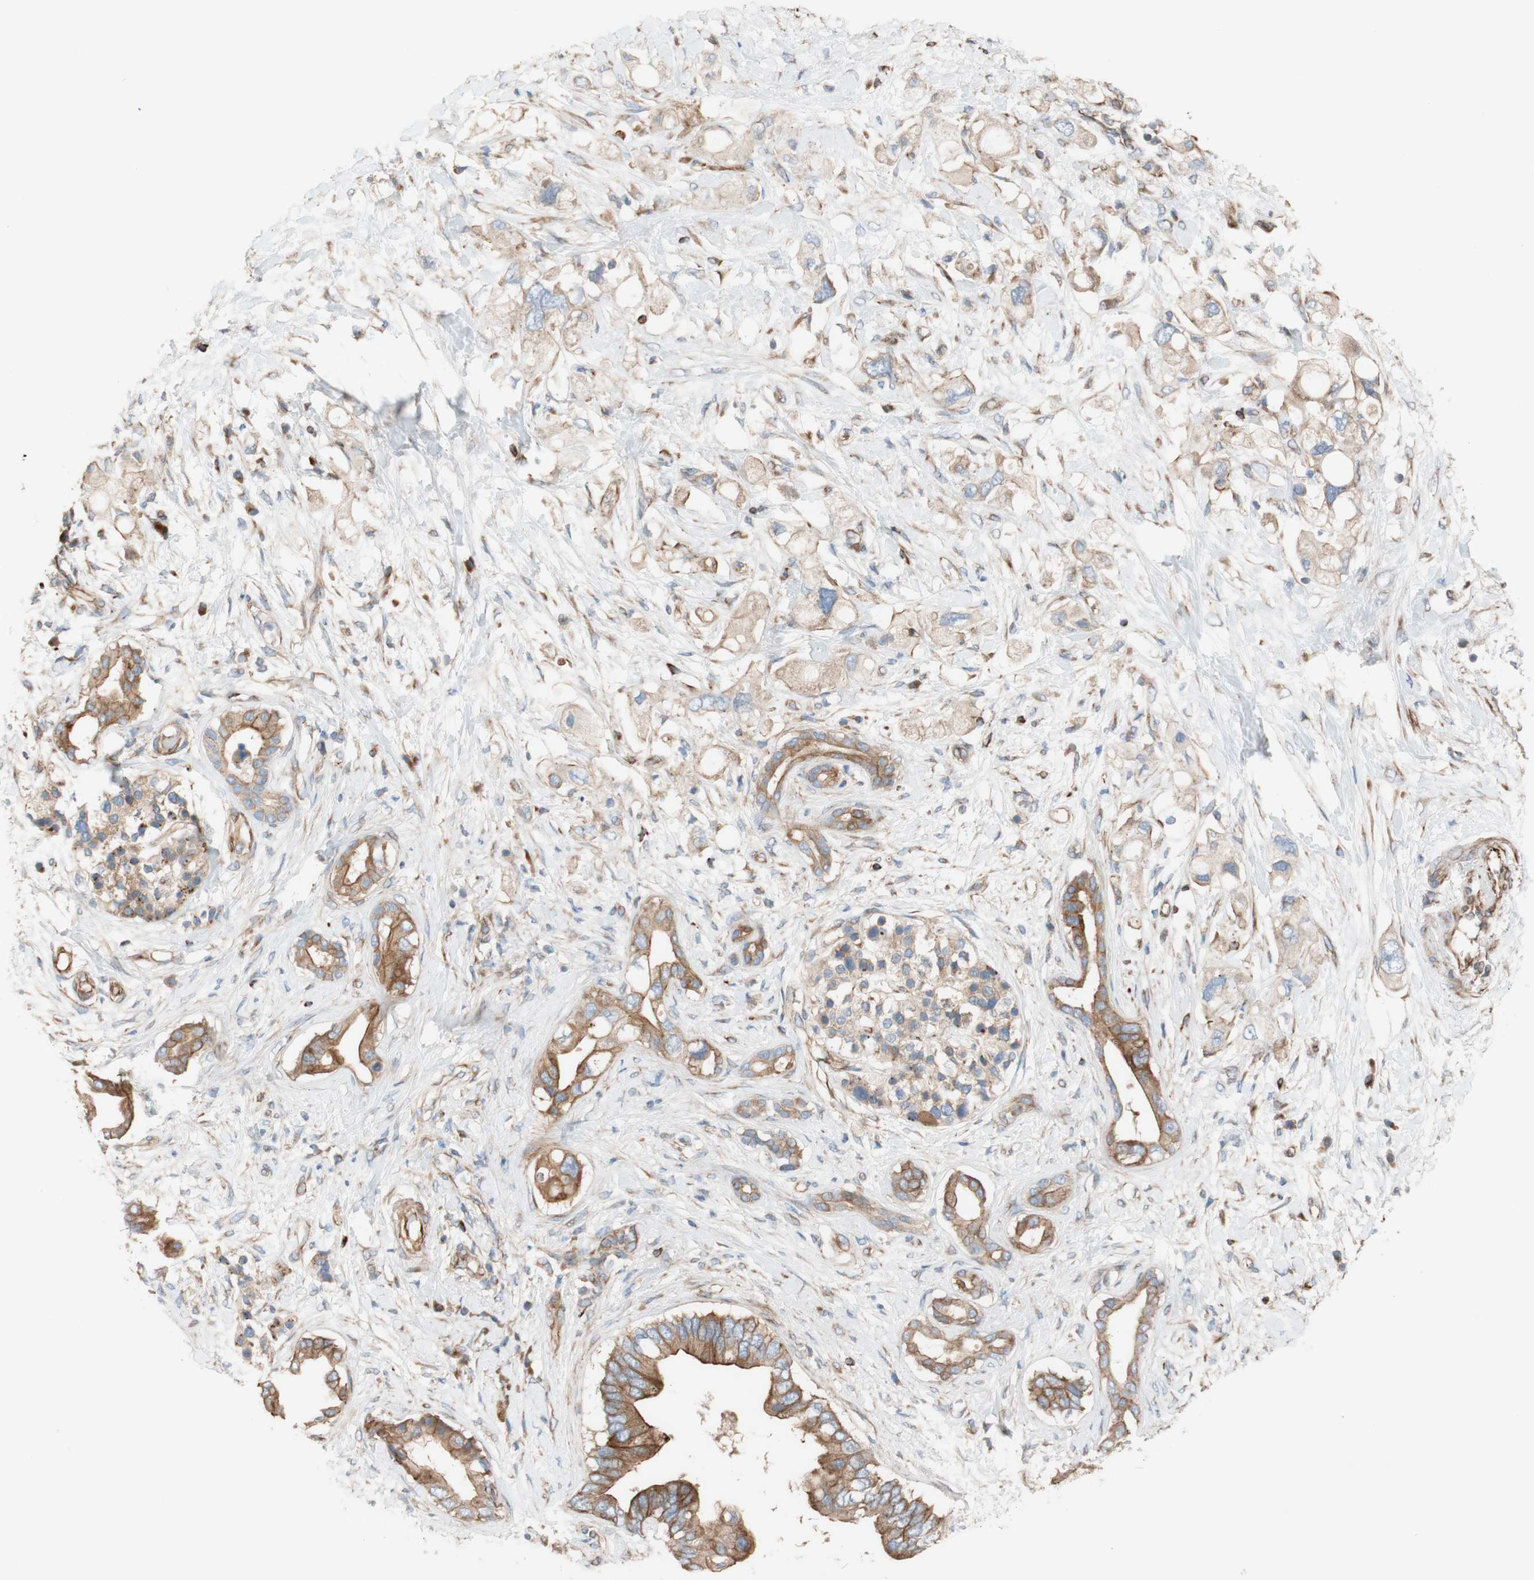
{"staining": {"intensity": "weak", "quantity": ">75%", "location": "cytoplasmic/membranous"}, "tissue": "pancreatic cancer", "cell_type": "Tumor cells", "image_type": "cancer", "snomed": [{"axis": "morphology", "description": "Adenocarcinoma, NOS"}, {"axis": "topography", "description": "Pancreas"}], "caption": "Pancreatic cancer (adenocarcinoma) stained with a protein marker exhibits weak staining in tumor cells.", "gene": "C1orf43", "patient": {"sex": "female", "age": 56}}